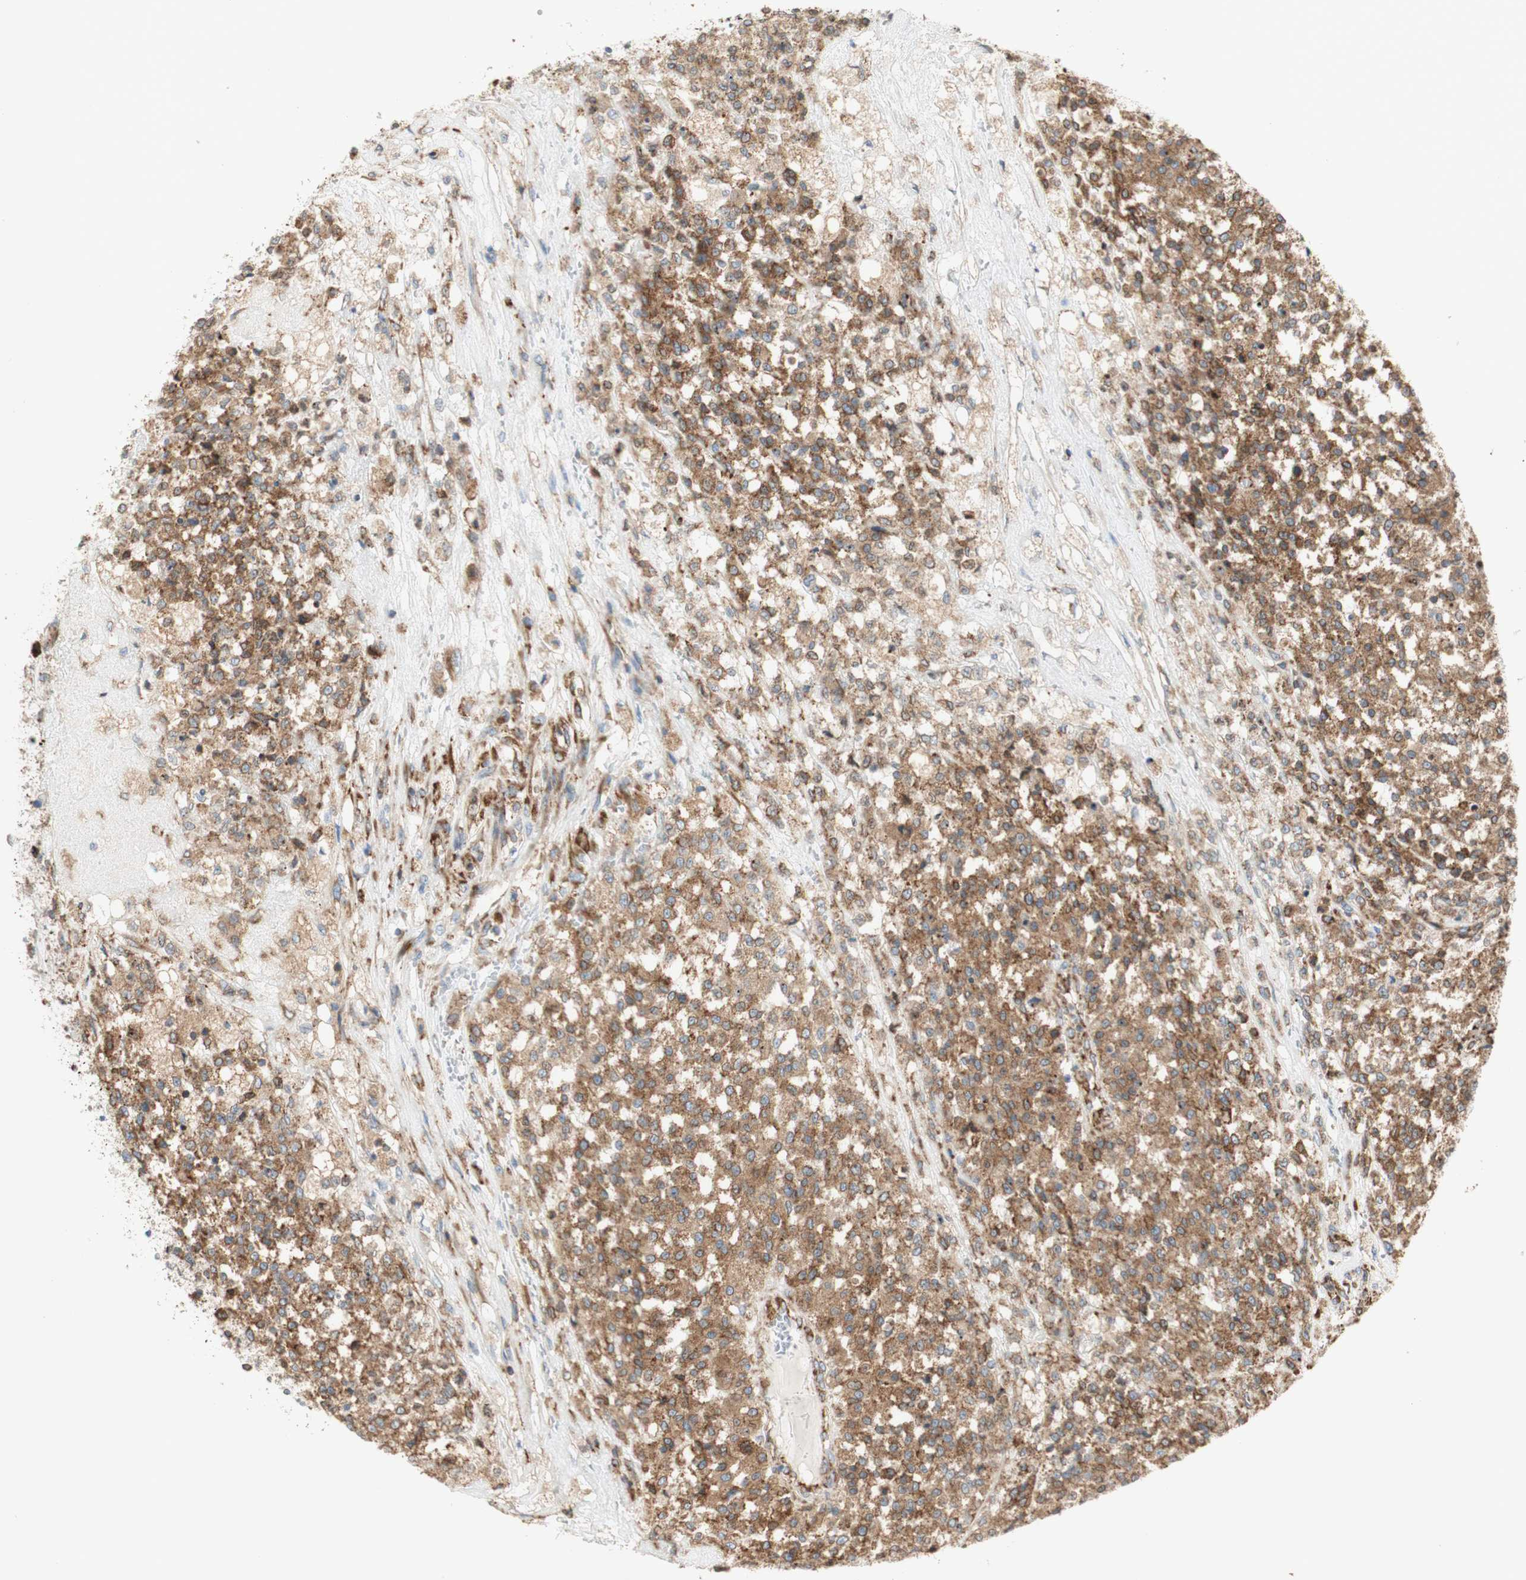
{"staining": {"intensity": "moderate", "quantity": ">75%", "location": "cytoplasmic/membranous"}, "tissue": "testis cancer", "cell_type": "Tumor cells", "image_type": "cancer", "snomed": [{"axis": "morphology", "description": "Seminoma, NOS"}, {"axis": "topography", "description": "Testis"}], "caption": "DAB (3,3'-diaminobenzidine) immunohistochemical staining of human testis cancer (seminoma) reveals moderate cytoplasmic/membranous protein expression in about >75% of tumor cells. (DAB (3,3'-diaminobenzidine) = brown stain, brightfield microscopy at high magnification).", "gene": "MANF", "patient": {"sex": "male", "age": 59}}